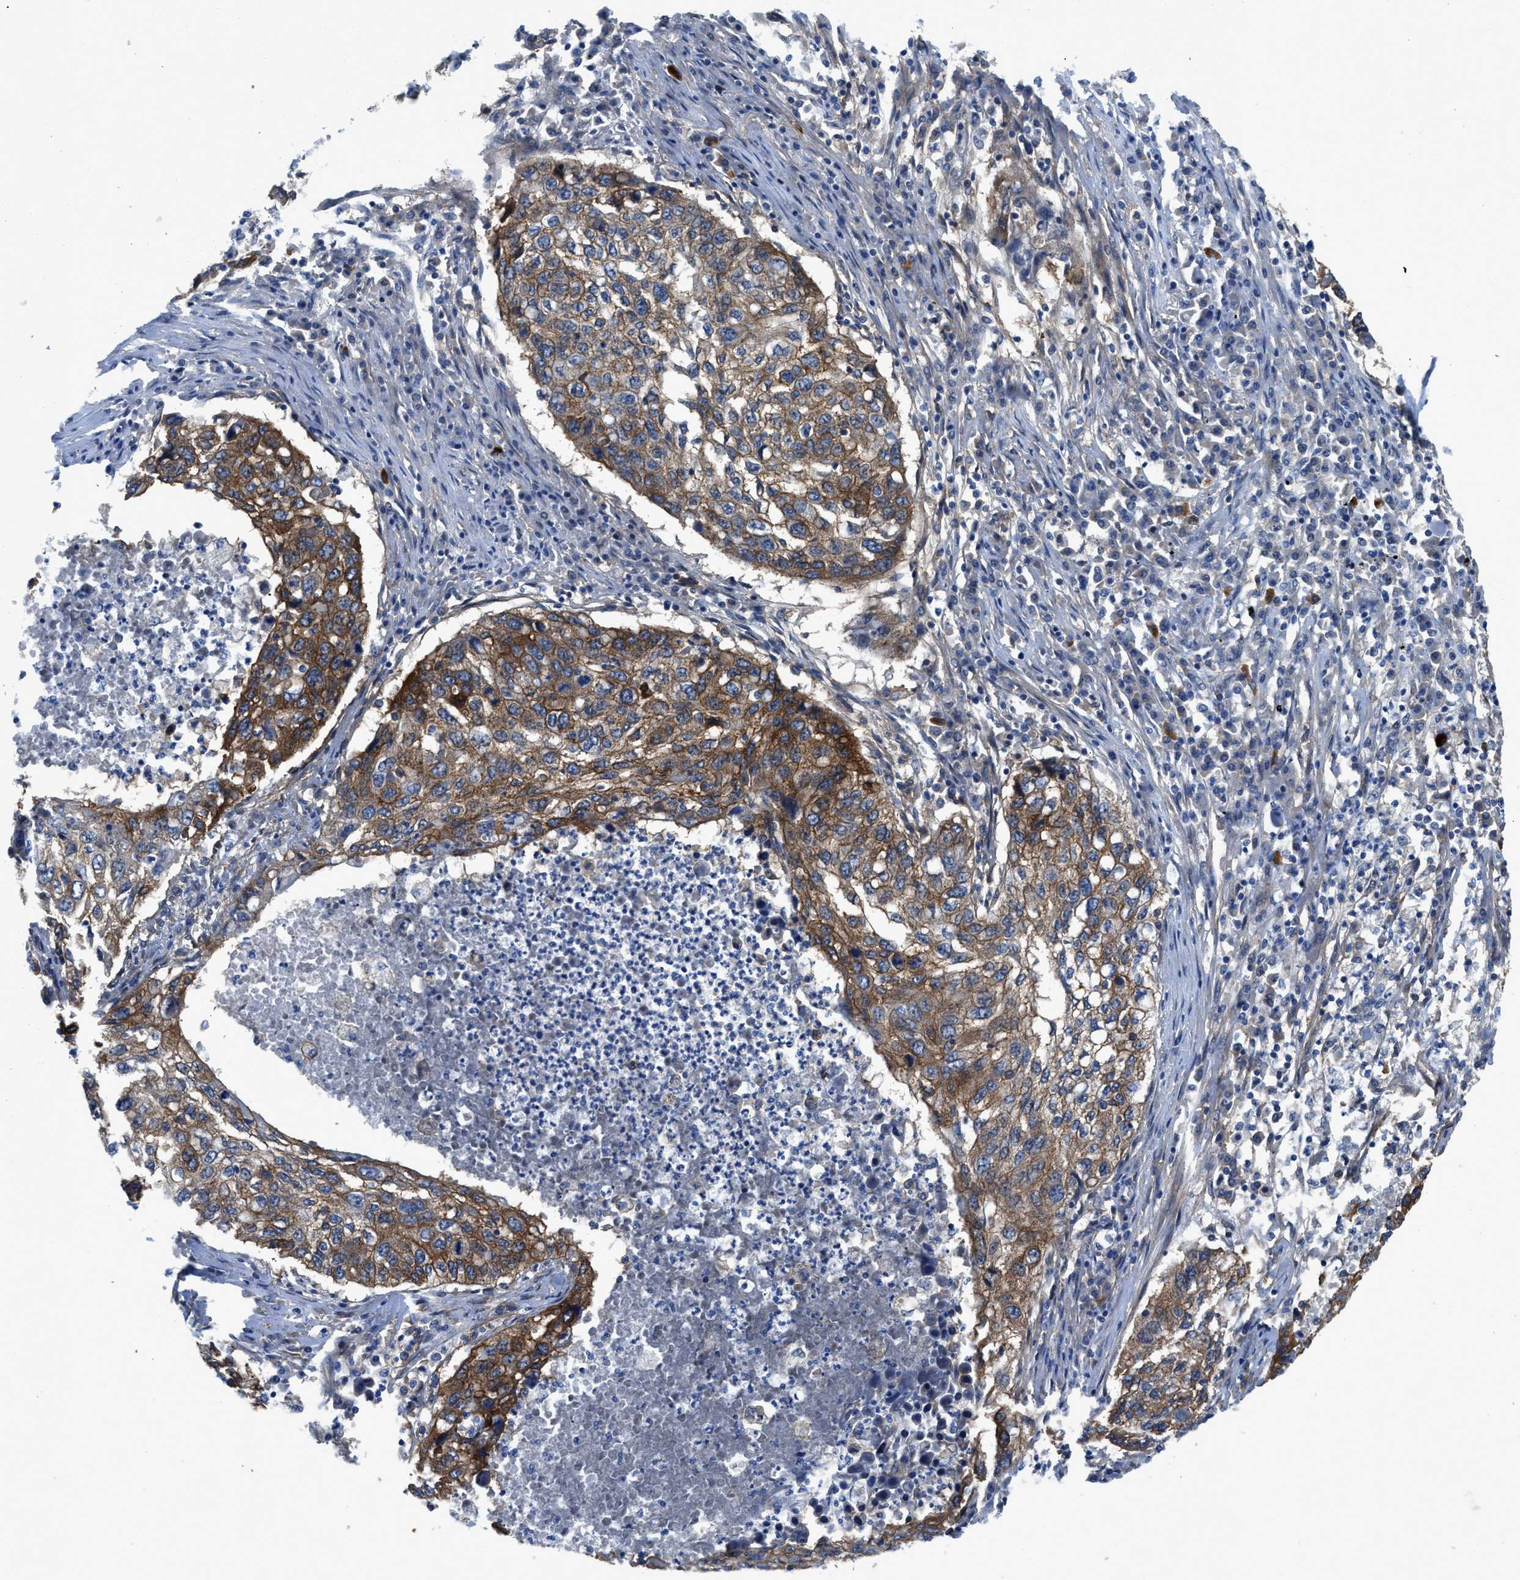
{"staining": {"intensity": "moderate", "quantity": ">75%", "location": "cytoplasmic/membranous"}, "tissue": "lung cancer", "cell_type": "Tumor cells", "image_type": "cancer", "snomed": [{"axis": "morphology", "description": "Squamous cell carcinoma, NOS"}, {"axis": "topography", "description": "Lung"}], "caption": "A brown stain shows moderate cytoplasmic/membranous expression of a protein in human lung cancer tumor cells. The staining is performed using DAB (3,3'-diaminobenzidine) brown chromogen to label protein expression. The nuclei are counter-stained blue using hematoxylin.", "gene": "PANX1", "patient": {"sex": "female", "age": 63}}